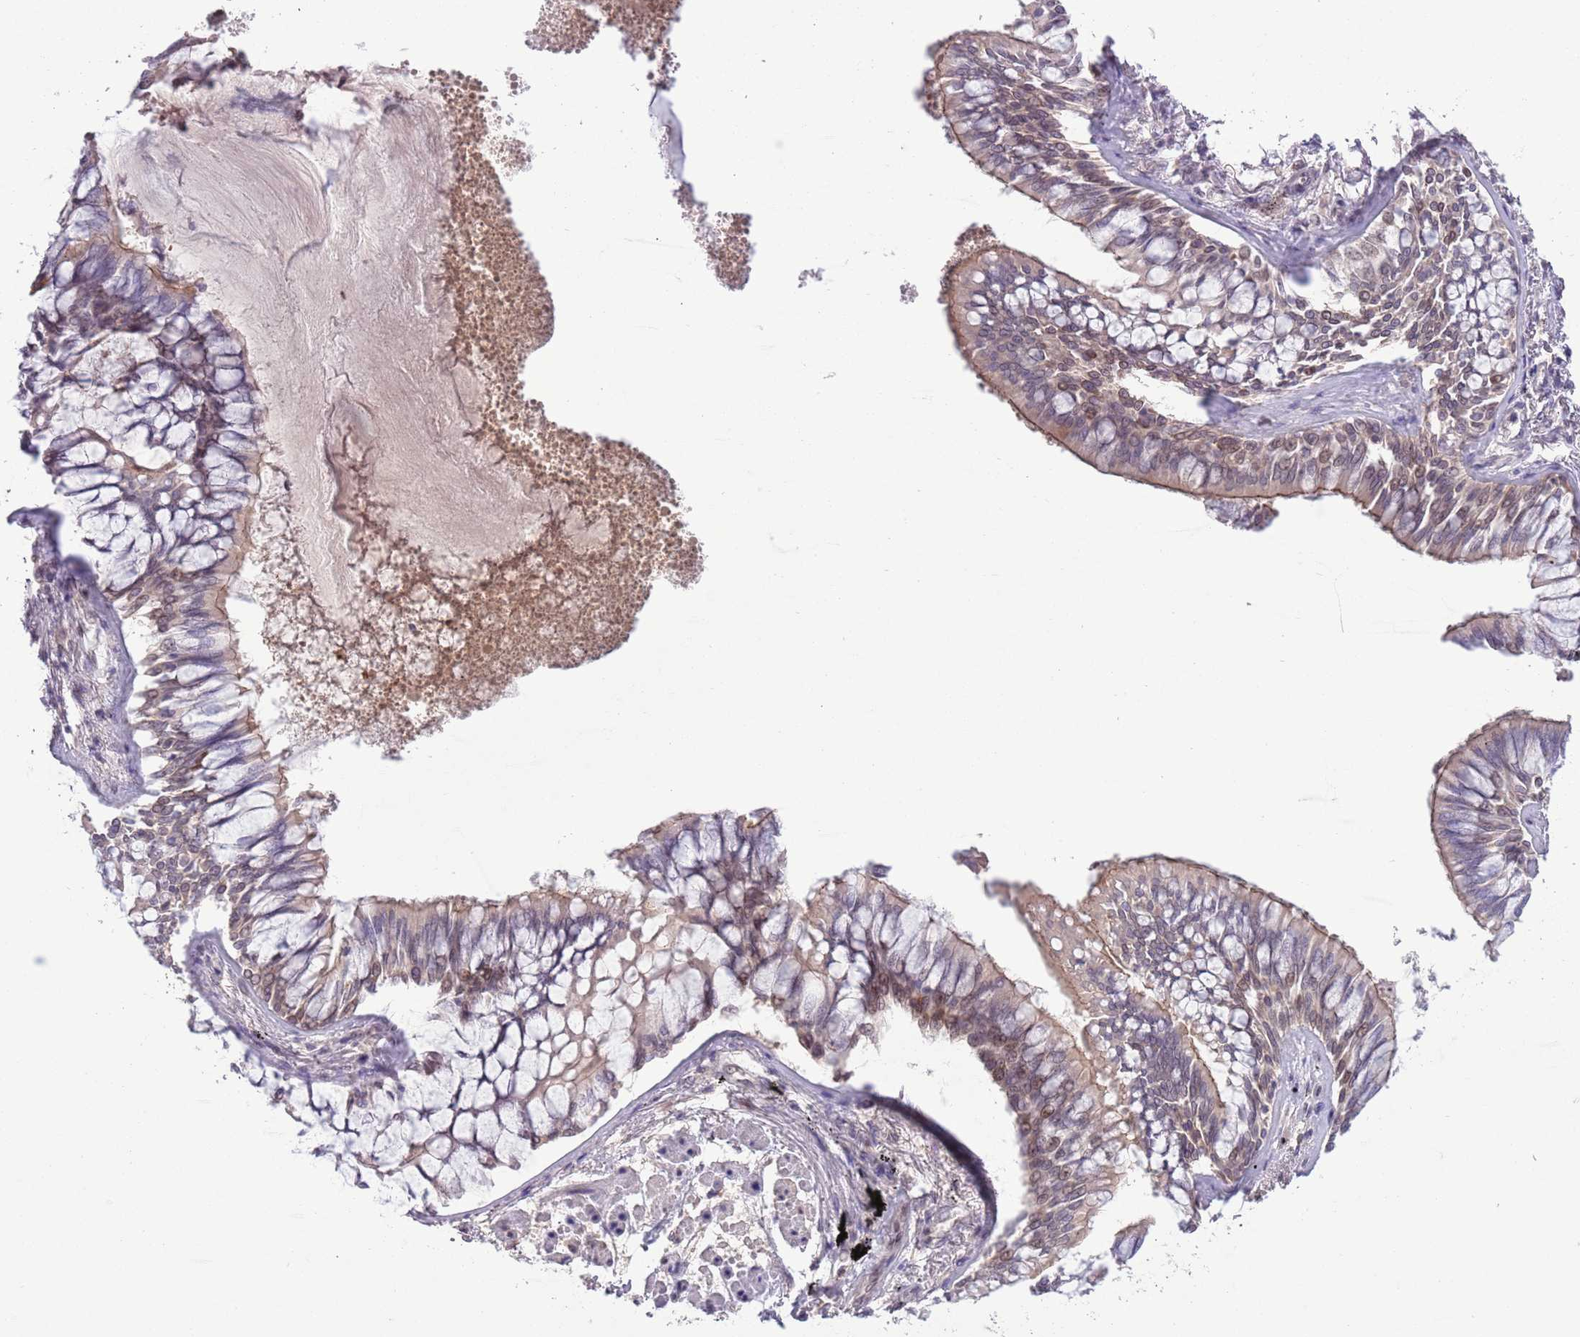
{"staining": {"intensity": "weak", "quantity": "25%-75%", "location": "cytoplasmic/membranous,nuclear"}, "tissue": "lung cancer", "cell_type": "Tumor cells", "image_type": "cancer", "snomed": [{"axis": "morphology", "description": "Adenocarcinoma, NOS"}, {"axis": "topography", "description": "Lung"}], "caption": "Immunohistochemical staining of adenocarcinoma (lung) reveals weak cytoplasmic/membranous and nuclear protein staining in approximately 25%-75% of tumor cells. (IHC, brightfield microscopy, high magnification).", "gene": "CCND2", "patient": {"sex": "male", "age": 67}}